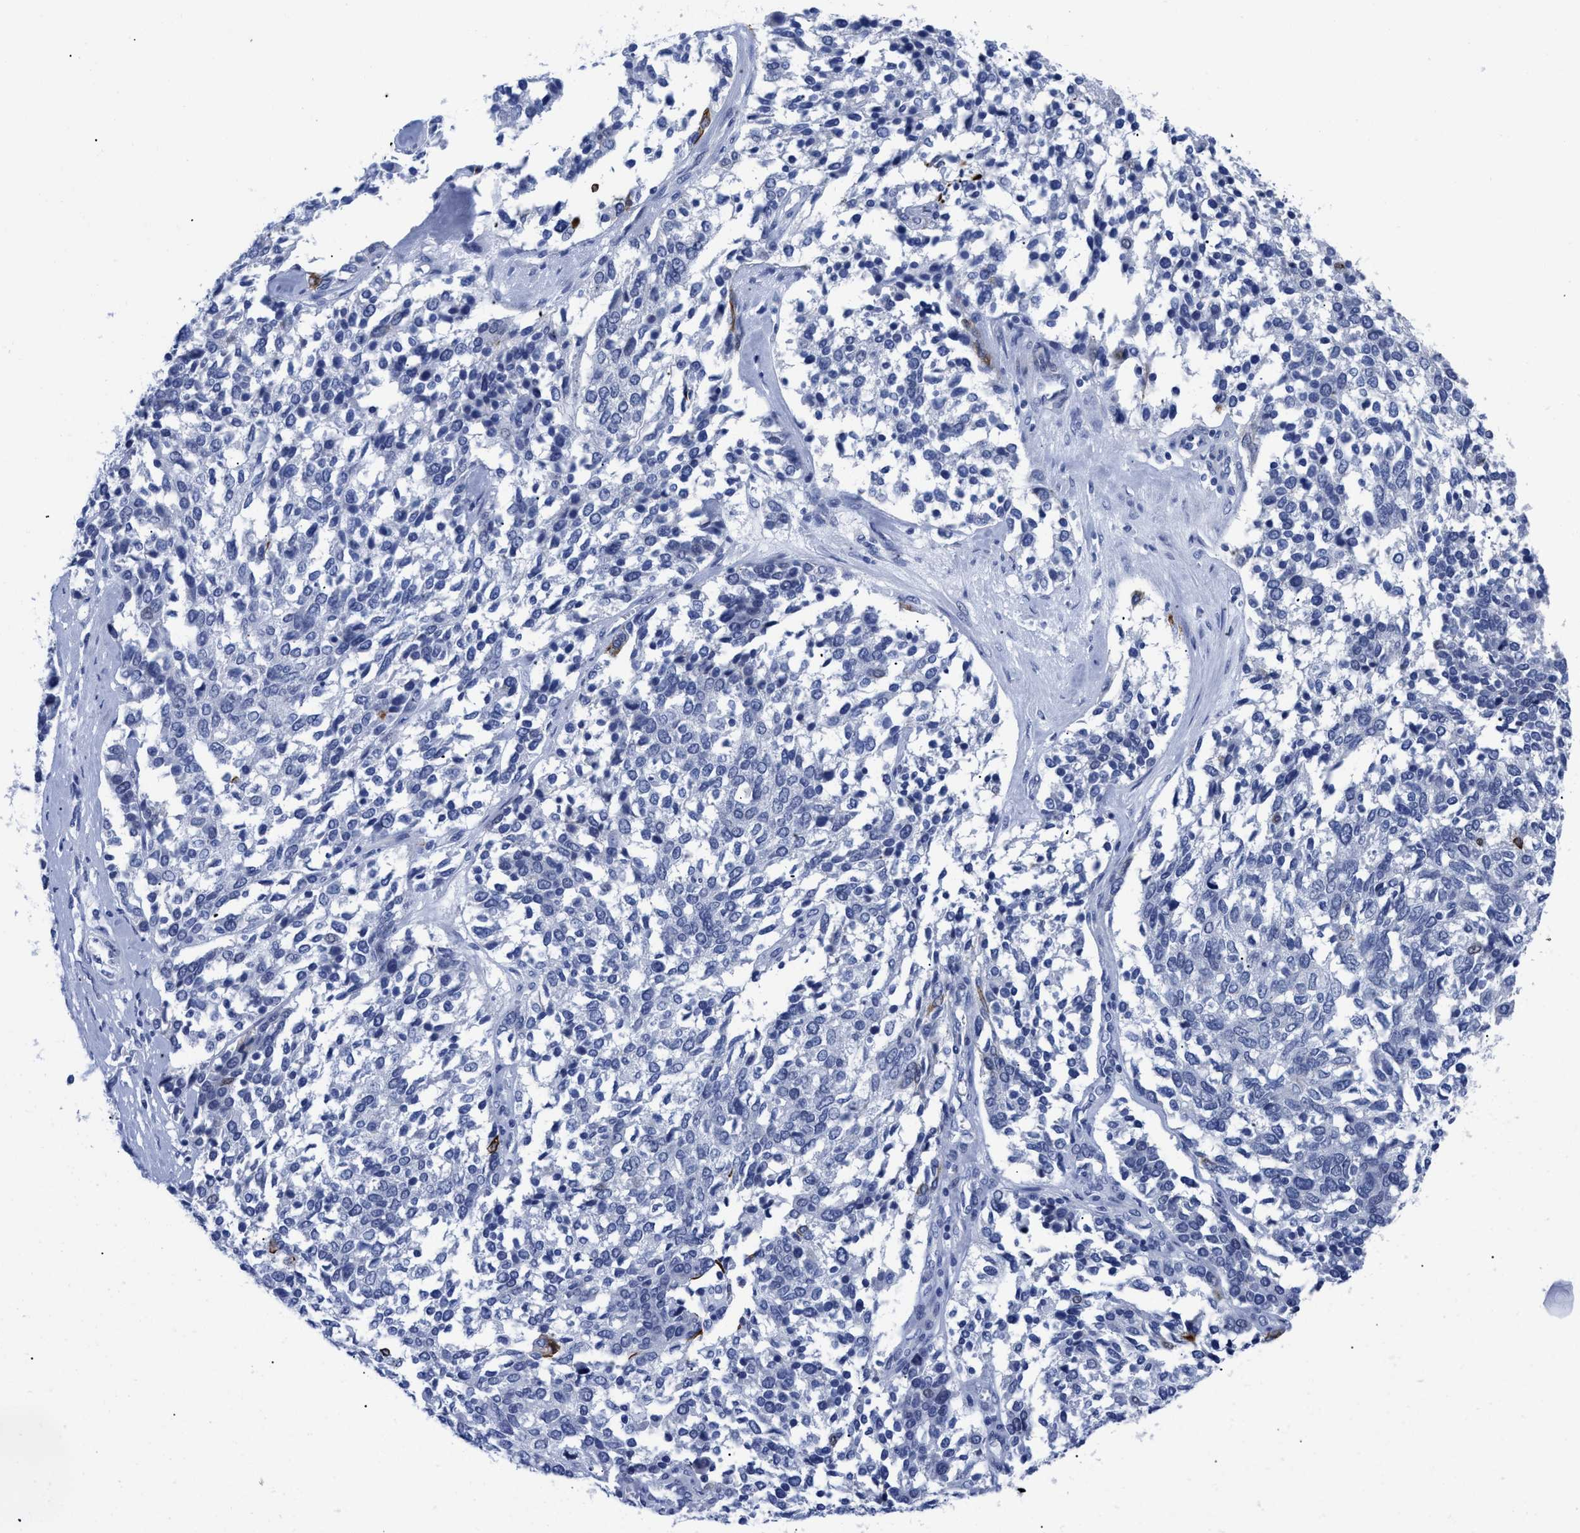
{"staining": {"intensity": "strong", "quantity": "<25%", "location": "cytoplasmic/membranous"}, "tissue": "ovarian cancer", "cell_type": "Tumor cells", "image_type": "cancer", "snomed": [{"axis": "morphology", "description": "Cystadenocarcinoma, serous, NOS"}, {"axis": "topography", "description": "Ovary"}], "caption": "Immunohistochemistry staining of ovarian cancer, which demonstrates medium levels of strong cytoplasmic/membranous positivity in about <25% of tumor cells indicating strong cytoplasmic/membranous protein expression. The staining was performed using DAB (3,3'-diaminobenzidine) (brown) for protein detection and nuclei were counterstained in hematoxylin (blue).", "gene": "DUSP26", "patient": {"sex": "female", "age": 44}}